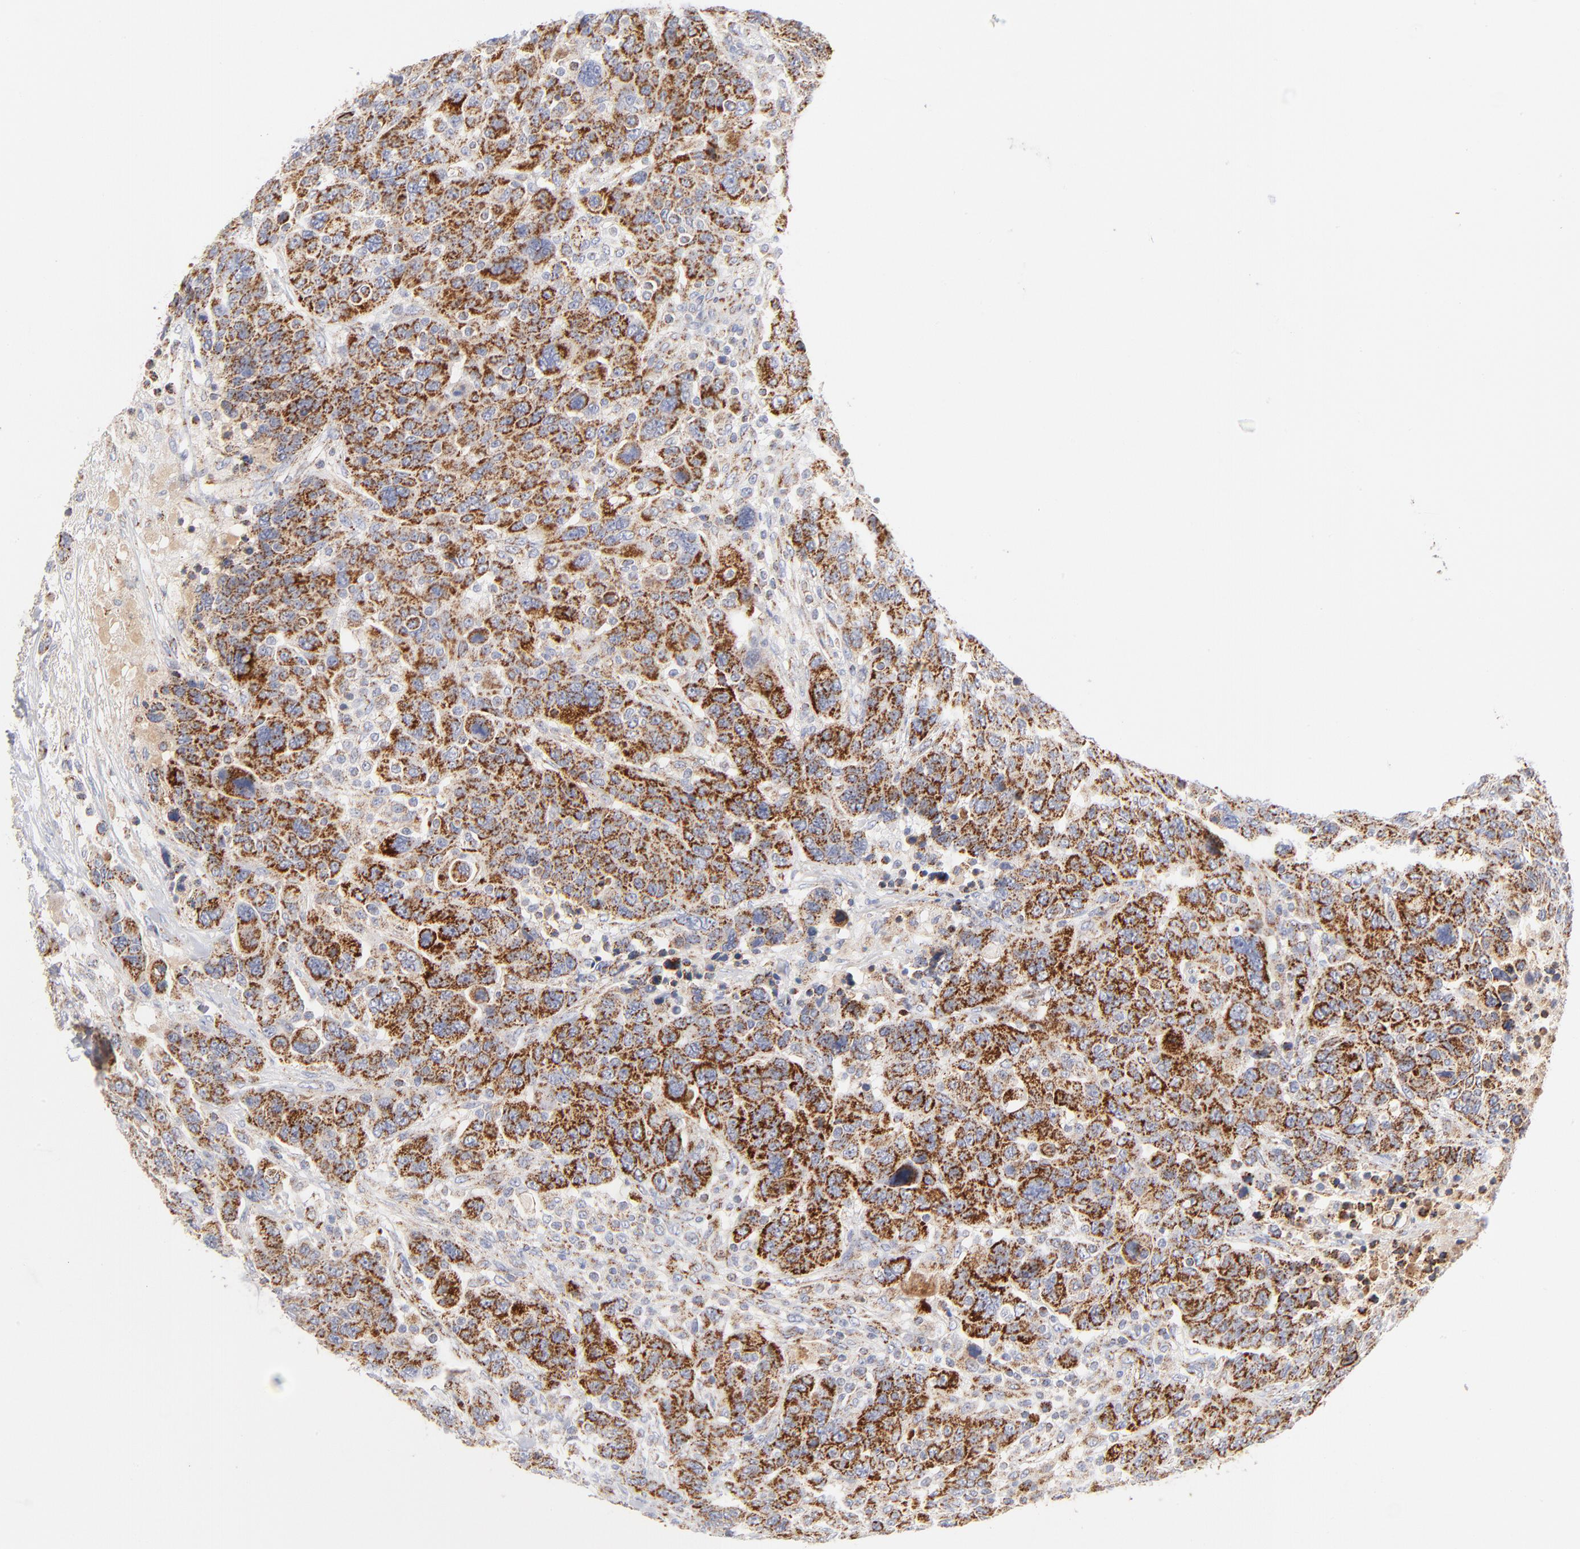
{"staining": {"intensity": "moderate", "quantity": ">75%", "location": "cytoplasmic/membranous"}, "tissue": "breast cancer", "cell_type": "Tumor cells", "image_type": "cancer", "snomed": [{"axis": "morphology", "description": "Duct carcinoma"}, {"axis": "topography", "description": "Breast"}], "caption": "A histopathology image of invasive ductal carcinoma (breast) stained for a protein reveals moderate cytoplasmic/membranous brown staining in tumor cells. Nuclei are stained in blue.", "gene": "DLAT", "patient": {"sex": "female", "age": 37}}